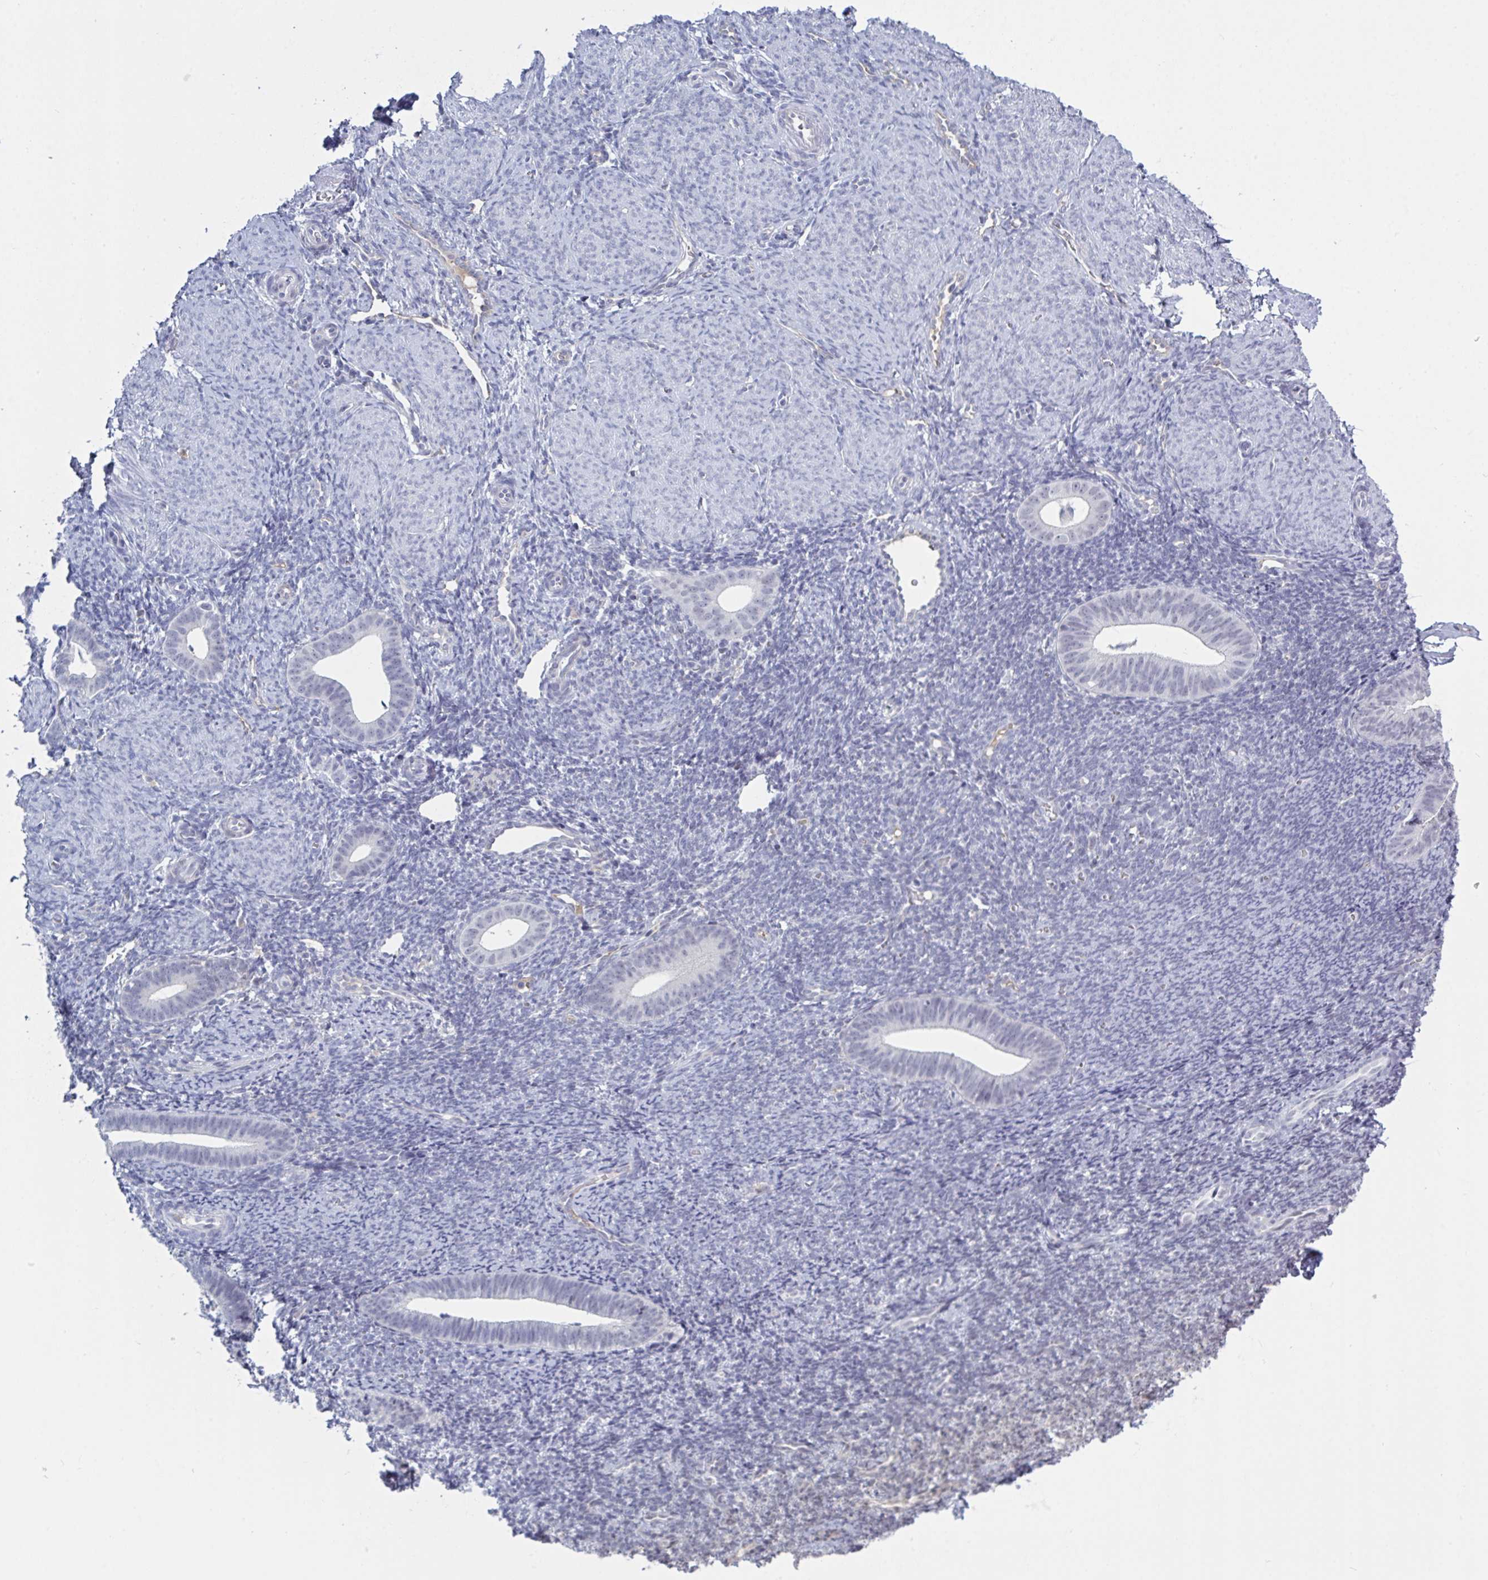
{"staining": {"intensity": "negative", "quantity": "none", "location": "none"}, "tissue": "endometrium", "cell_type": "Cells in endometrial stroma", "image_type": "normal", "snomed": [{"axis": "morphology", "description": "Normal tissue, NOS"}, {"axis": "topography", "description": "Endometrium"}], "caption": "High power microscopy image of an immunohistochemistry (IHC) histopathology image of normal endometrium, revealing no significant staining in cells in endometrial stroma.", "gene": "KDM4D", "patient": {"sex": "female", "age": 39}}